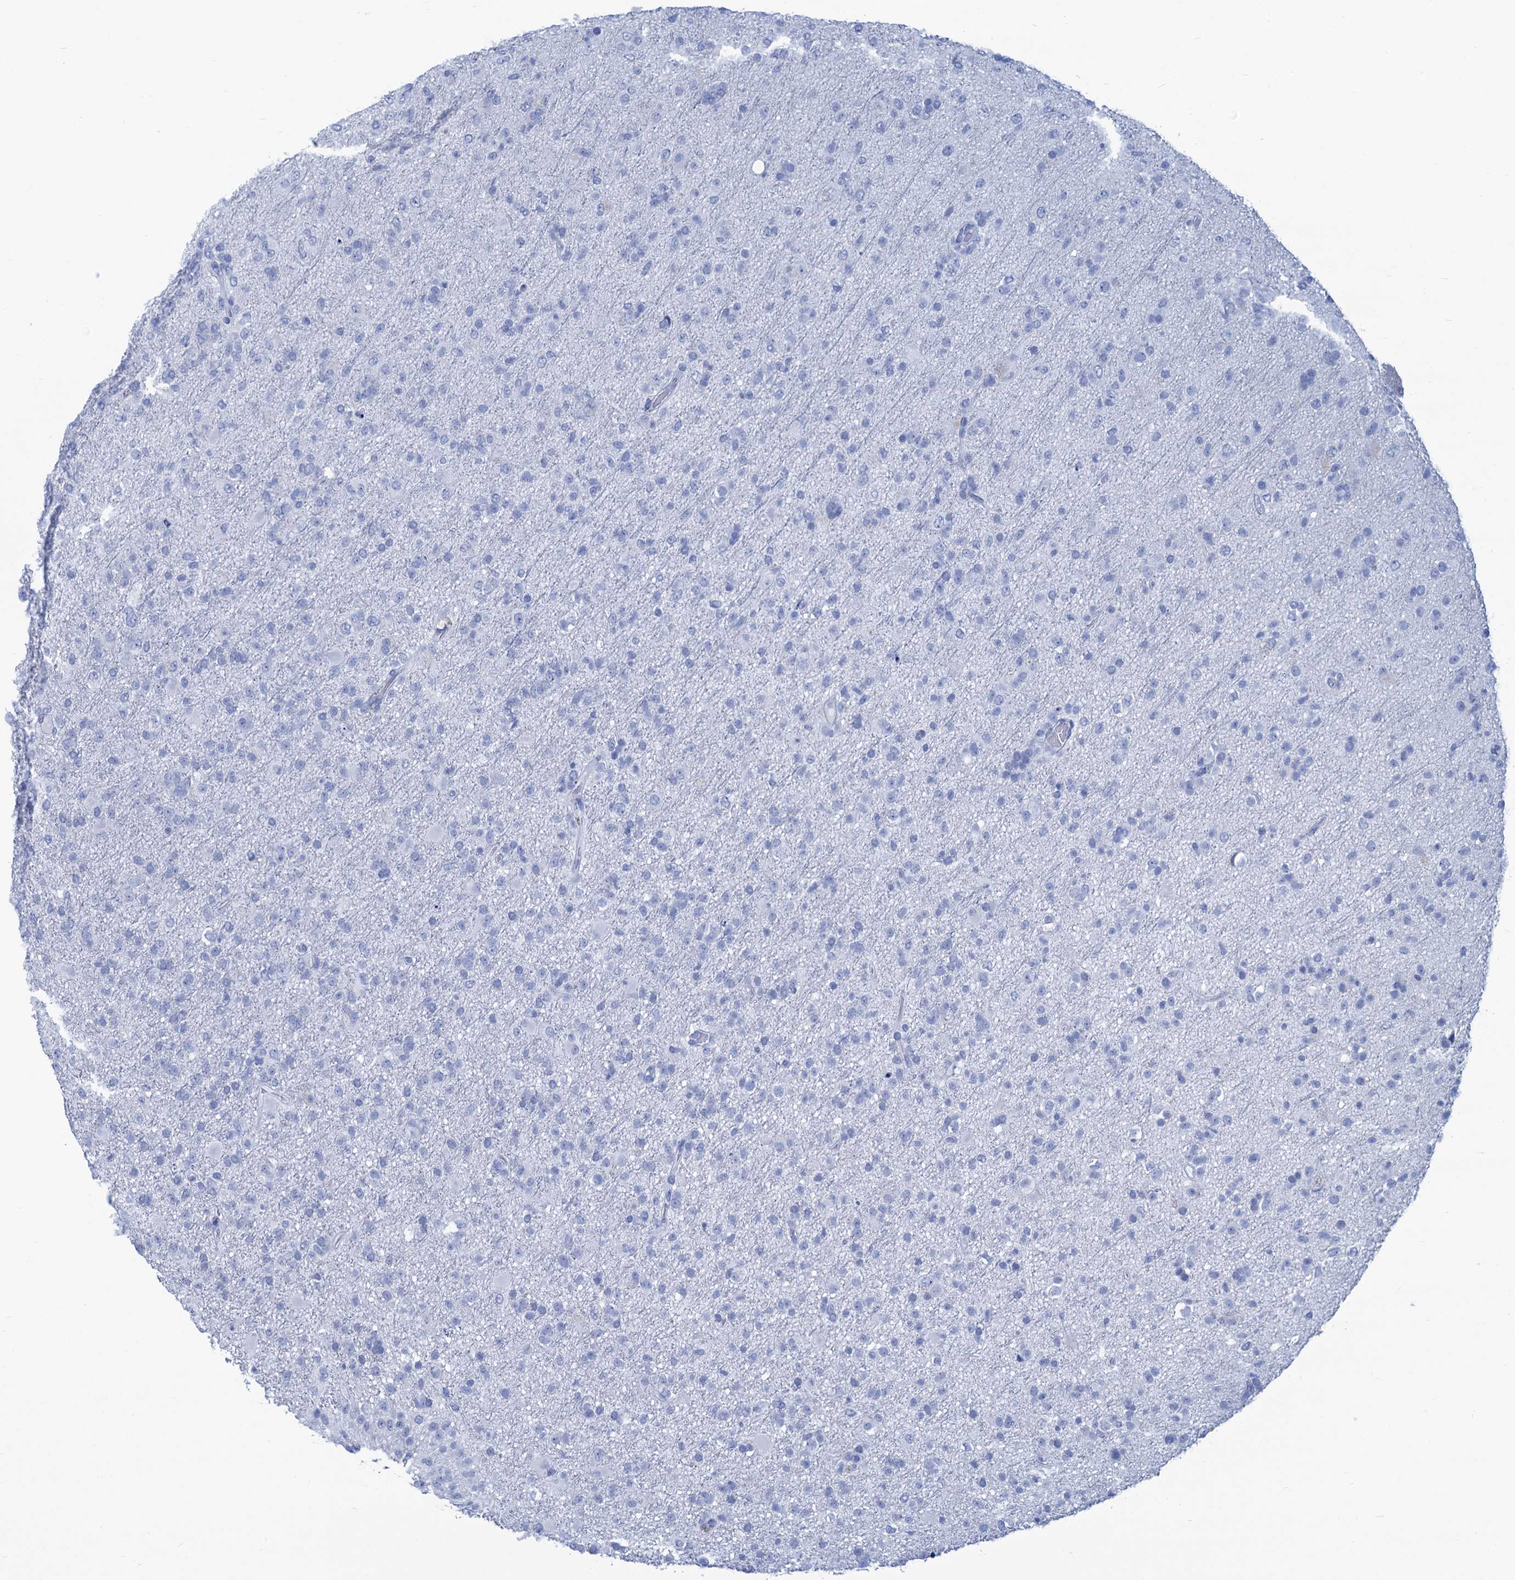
{"staining": {"intensity": "negative", "quantity": "none", "location": "none"}, "tissue": "glioma", "cell_type": "Tumor cells", "image_type": "cancer", "snomed": [{"axis": "morphology", "description": "Glioma, malignant, Low grade"}, {"axis": "topography", "description": "Brain"}], "caption": "This is an immunohistochemistry histopathology image of human malignant glioma (low-grade). There is no positivity in tumor cells.", "gene": "CABYR", "patient": {"sex": "male", "age": 65}}